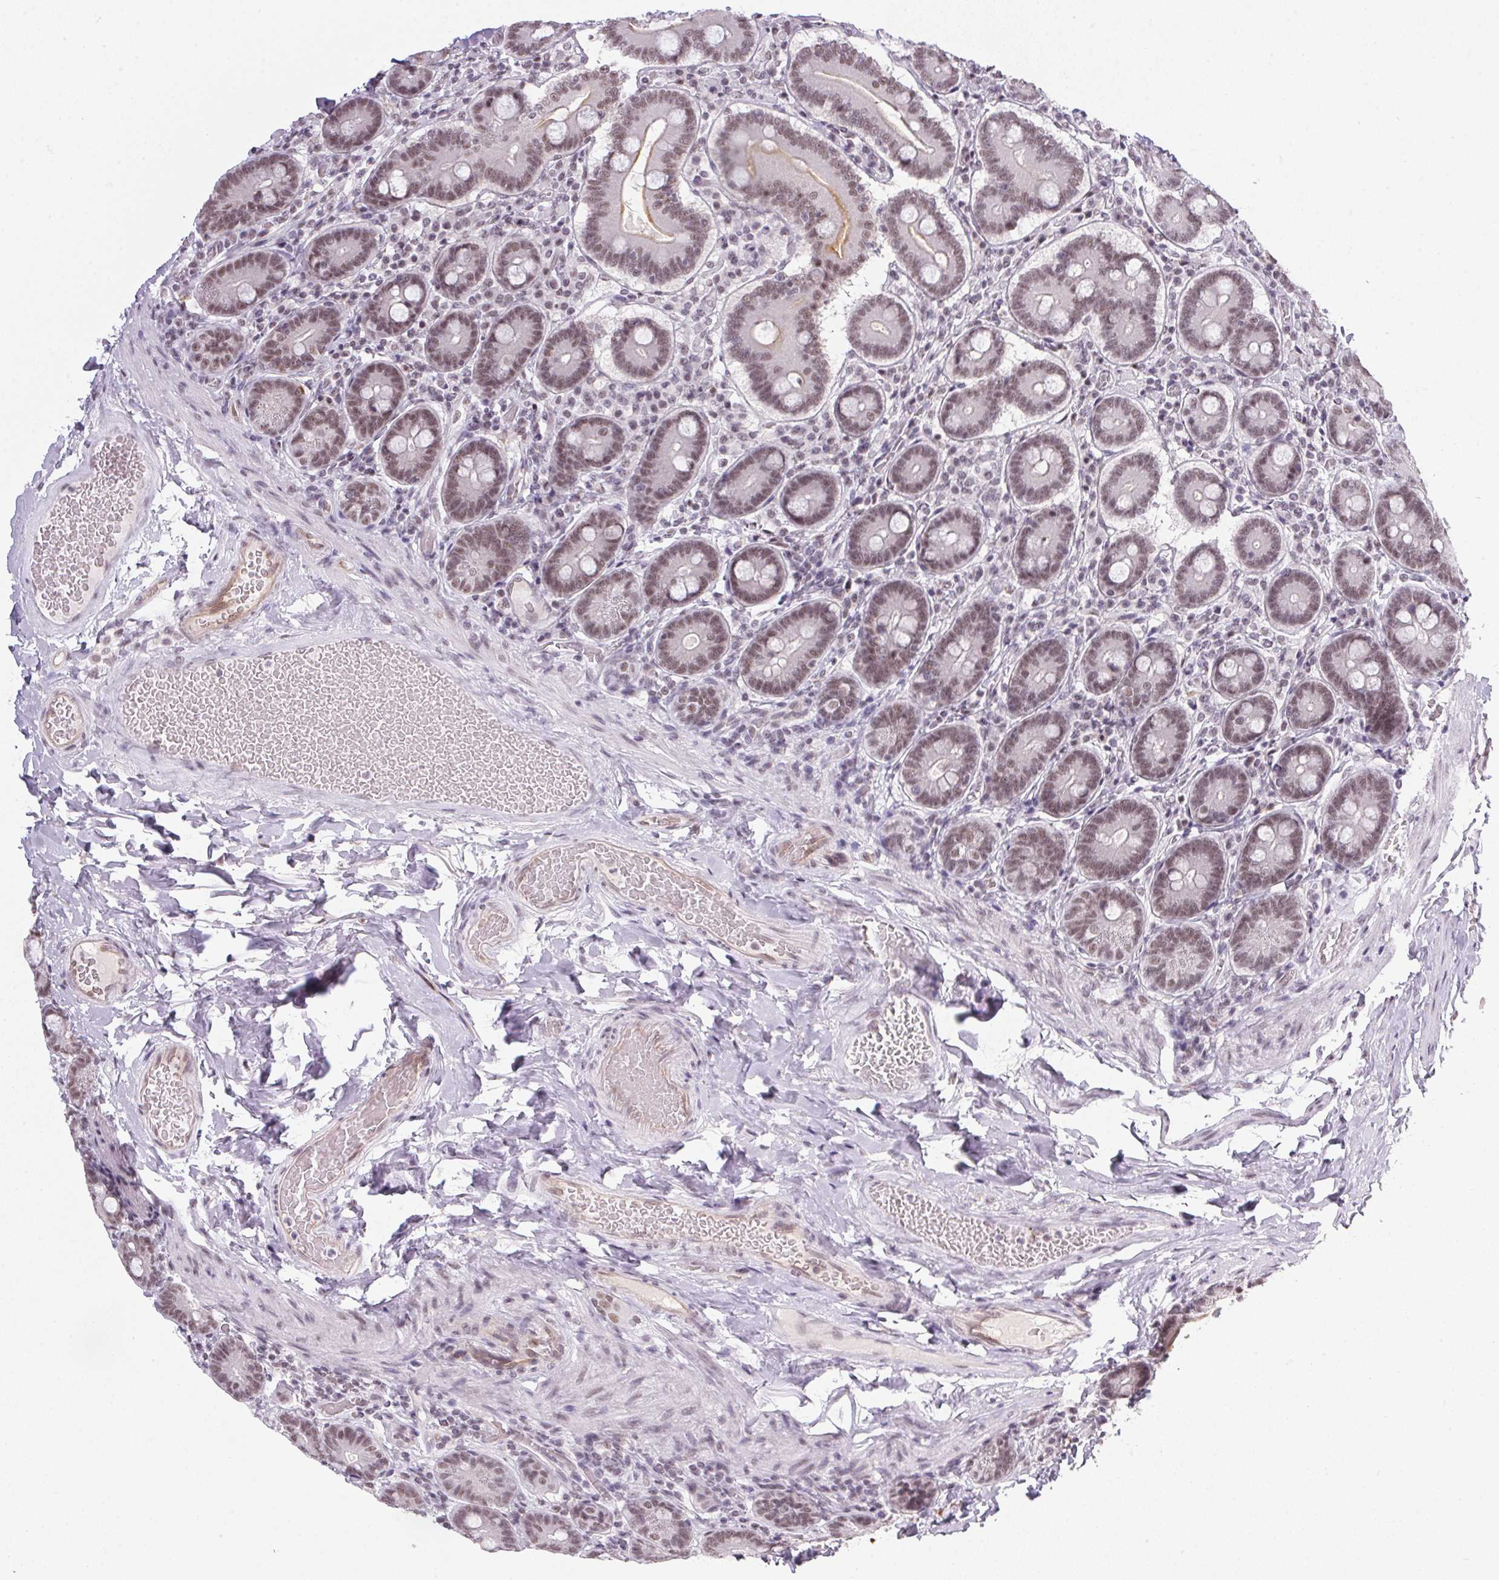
{"staining": {"intensity": "moderate", "quantity": ">75%", "location": "cytoplasmic/membranous,nuclear"}, "tissue": "duodenum", "cell_type": "Glandular cells", "image_type": "normal", "snomed": [{"axis": "morphology", "description": "Normal tissue, NOS"}, {"axis": "topography", "description": "Duodenum"}], "caption": "Immunohistochemical staining of benign human duodenum demonstrates moderate cytoplasmic/membranous,nuclear protein staining in approximately >75% of glandular cells.", "gene": "SRSF7", "patient": {"sex": "female", "age": 62}}